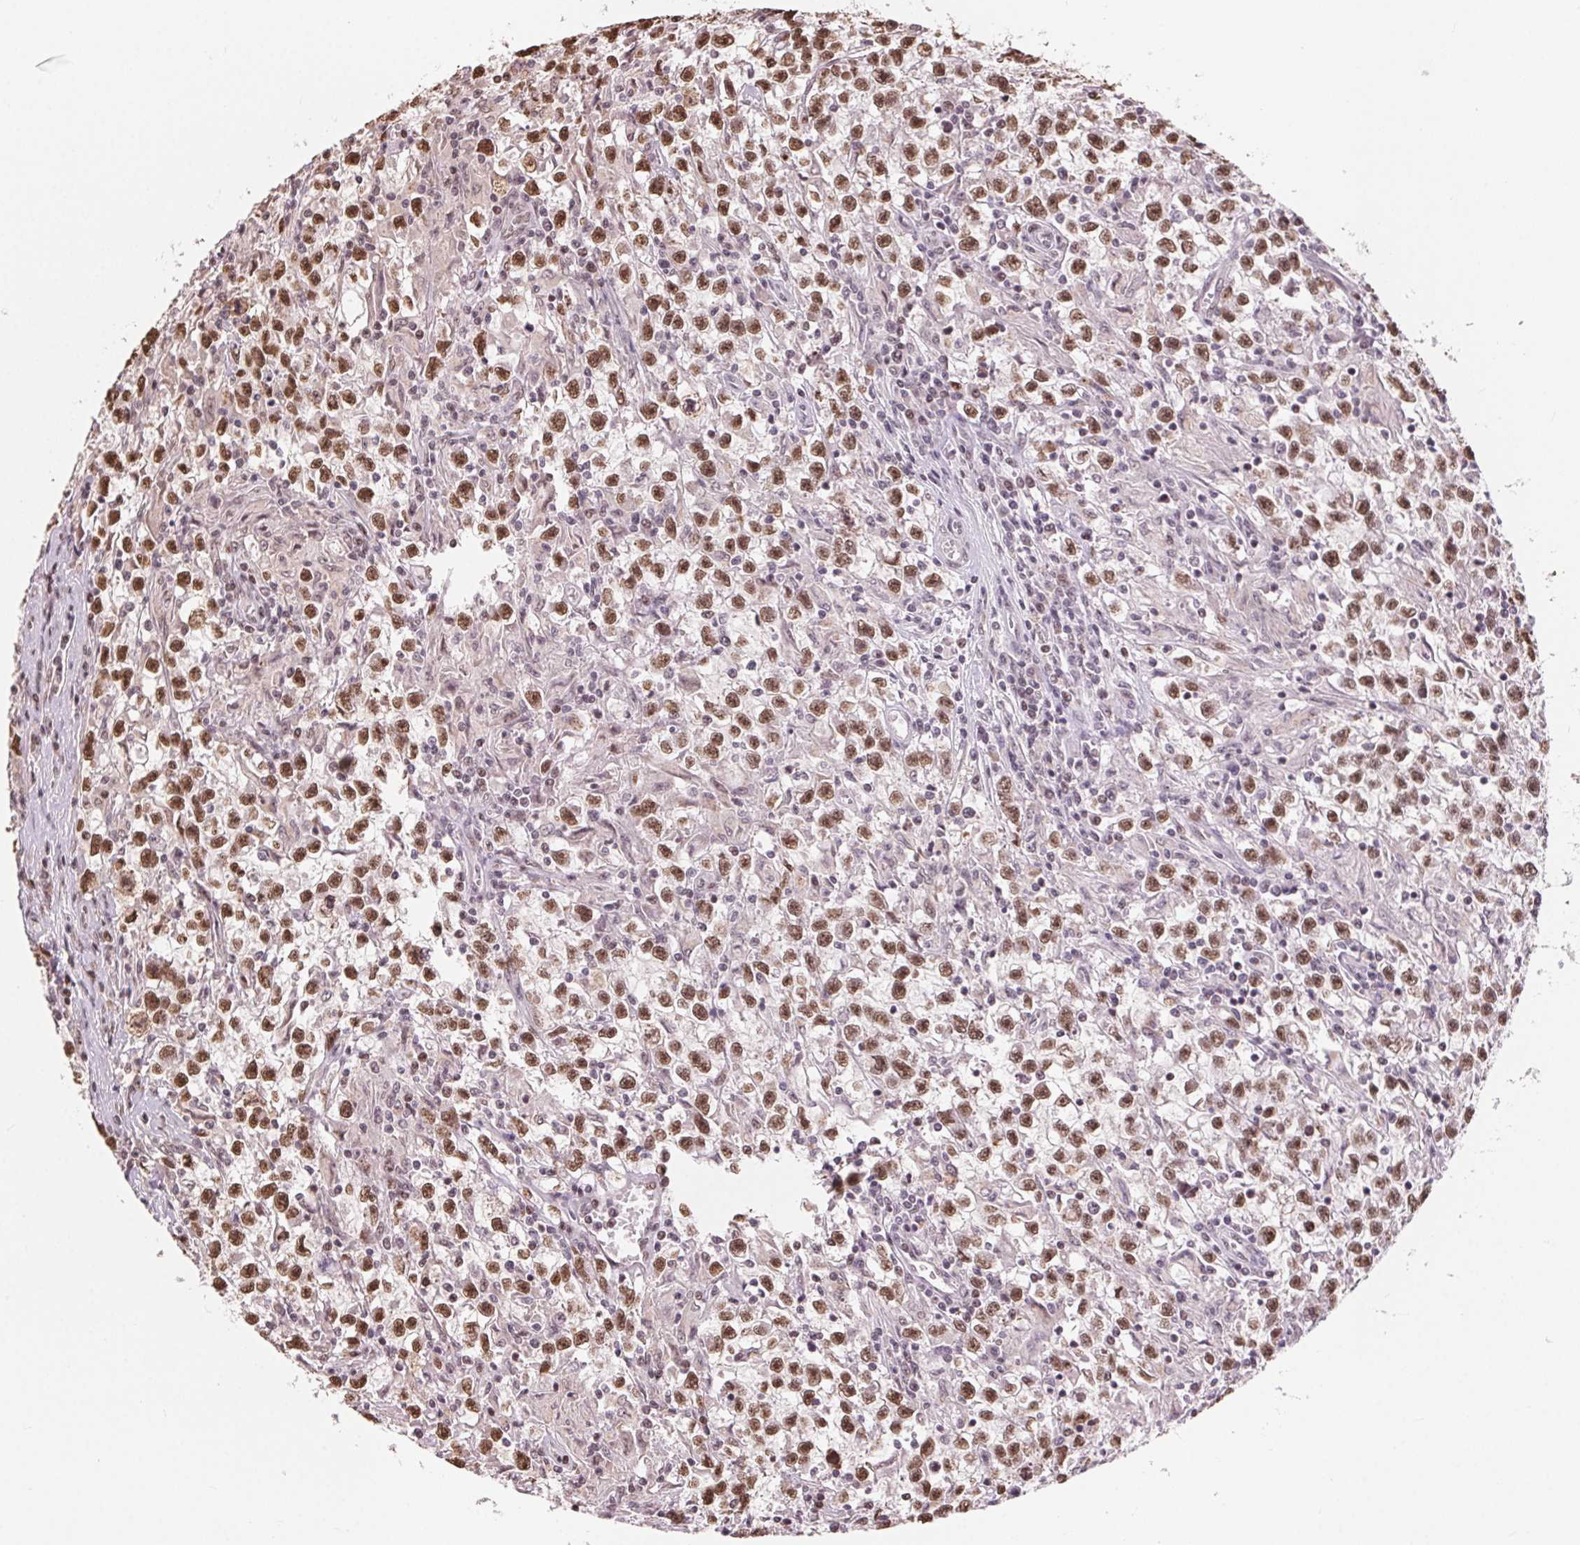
{"staining": {"intensity": "strong", "quantity": ">75%", "location": "nuclear"}, "tissue": "testis cancer", "cell_type": "Tumor cells", "image_type": "cancer", "snomed": [{"axis": "morphology", "description": "Seminoma, NOS"}, {"axis": "topography", "description": "Testis"}], "caption": "Seminoma (testis) tissue demonstrates strong nuclear staining in approximately >75% of tumor cells", "gene": "RAD23A", "patient": {"sex": "male", "age": 31}}